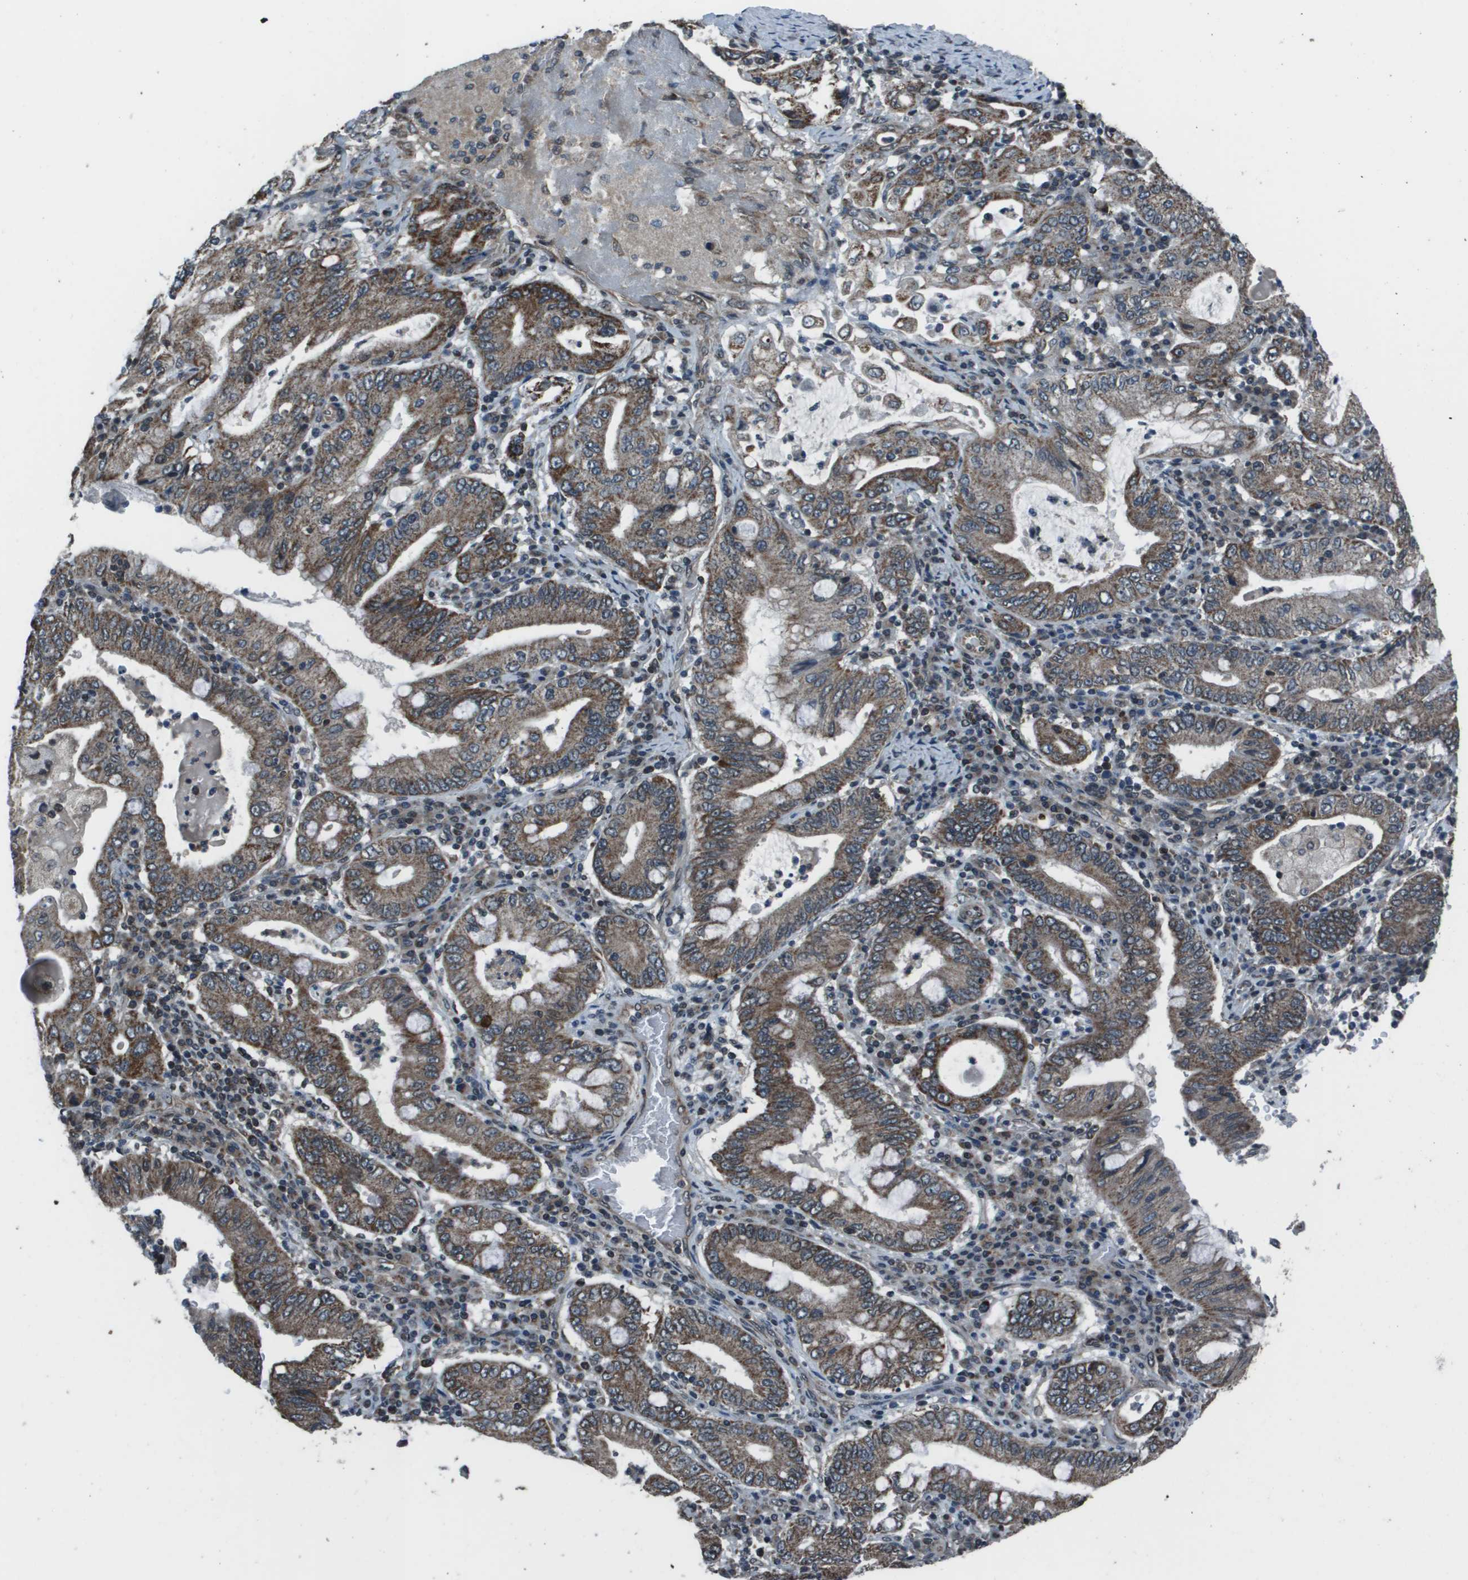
{"staining": {"intensity": "moderate", "quantity": ">75%", "location": "cytoplasmic/membranous"}, "tissue": "stomach cancer", "cell_type": "Tumor cells", "image_type": "cancer", "snomed": [{"axis": "morphology", "description": "Normal tissue, NOS"}, {"axis": "morphology", "description": "Adenocarcinoma, NOS"}, {"axis": "topography", "description": "Esophagus"}, {"axis": "topography", "description": "Stomach, upper"}, {"axis": "topography", "description": "Peripheral nerve tissue"}], "caption": "Tumor cells show moderate cytoplasmic/membranous expression in approximately >75% of cells in stomach cancer (adenocarcinoma).", "gene": "PPFIA1", "patient": {"sex": "male", "age": 62}}